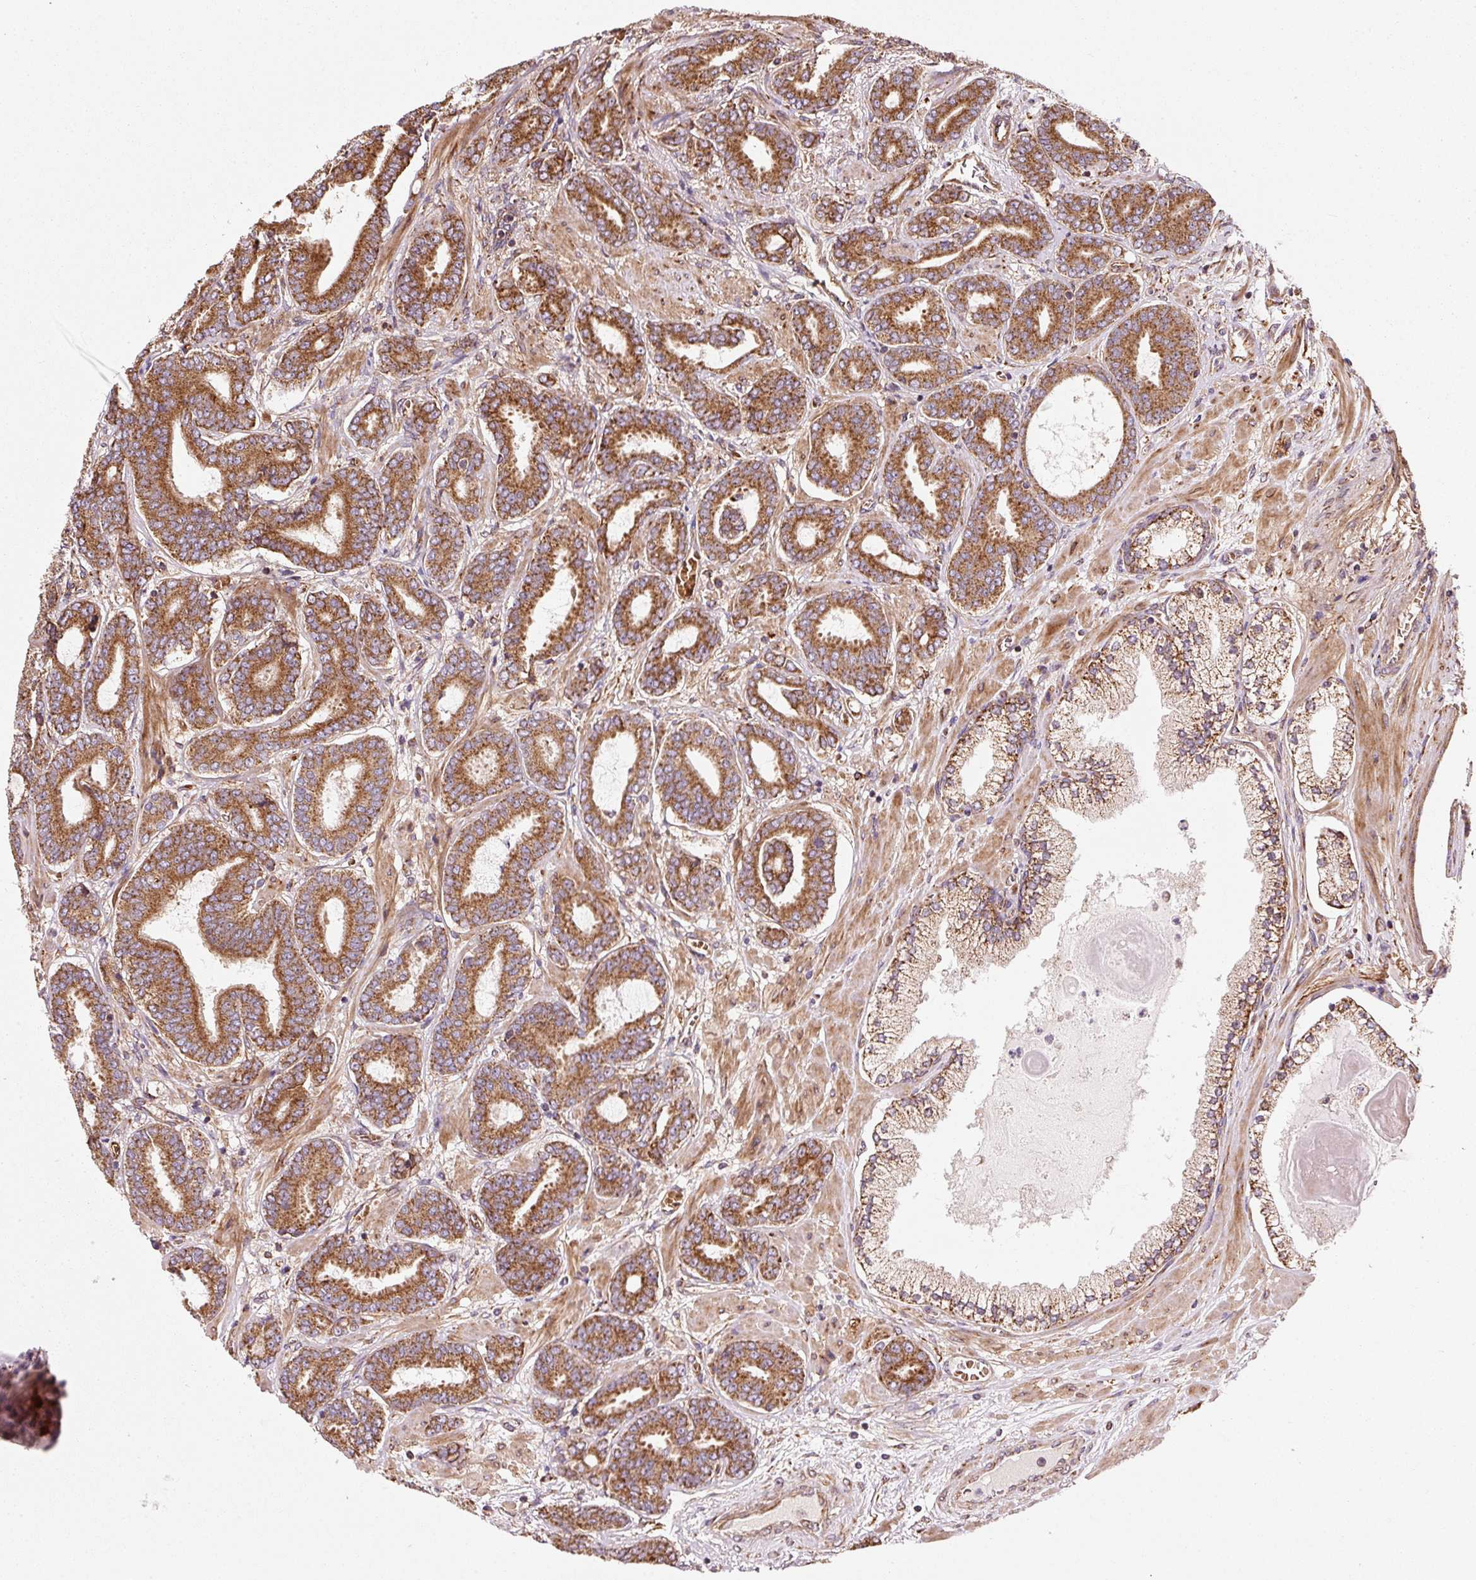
{"staining": {"intensity": "strong", "quantity": ">75%", "location": "cytoplasmic/membranous"}, "tissue": "prostate cancer", "cell_type": "Tumor cells", "image_type": "cancer", "snomed": [{"axis": "morphology", "description": "Adenocarcinoma, Low grade"}, {"axis": "topography", "description": "Prostate and seminal vesicle, NOS"}], "caption": "Tumor cells show strong cytoplasmic/membranous expression in about >75% of cells in low-grade adenocarcinoma (prostate).", "gene": "ISCU", "patient": {"sex": "male", "age": 61}}